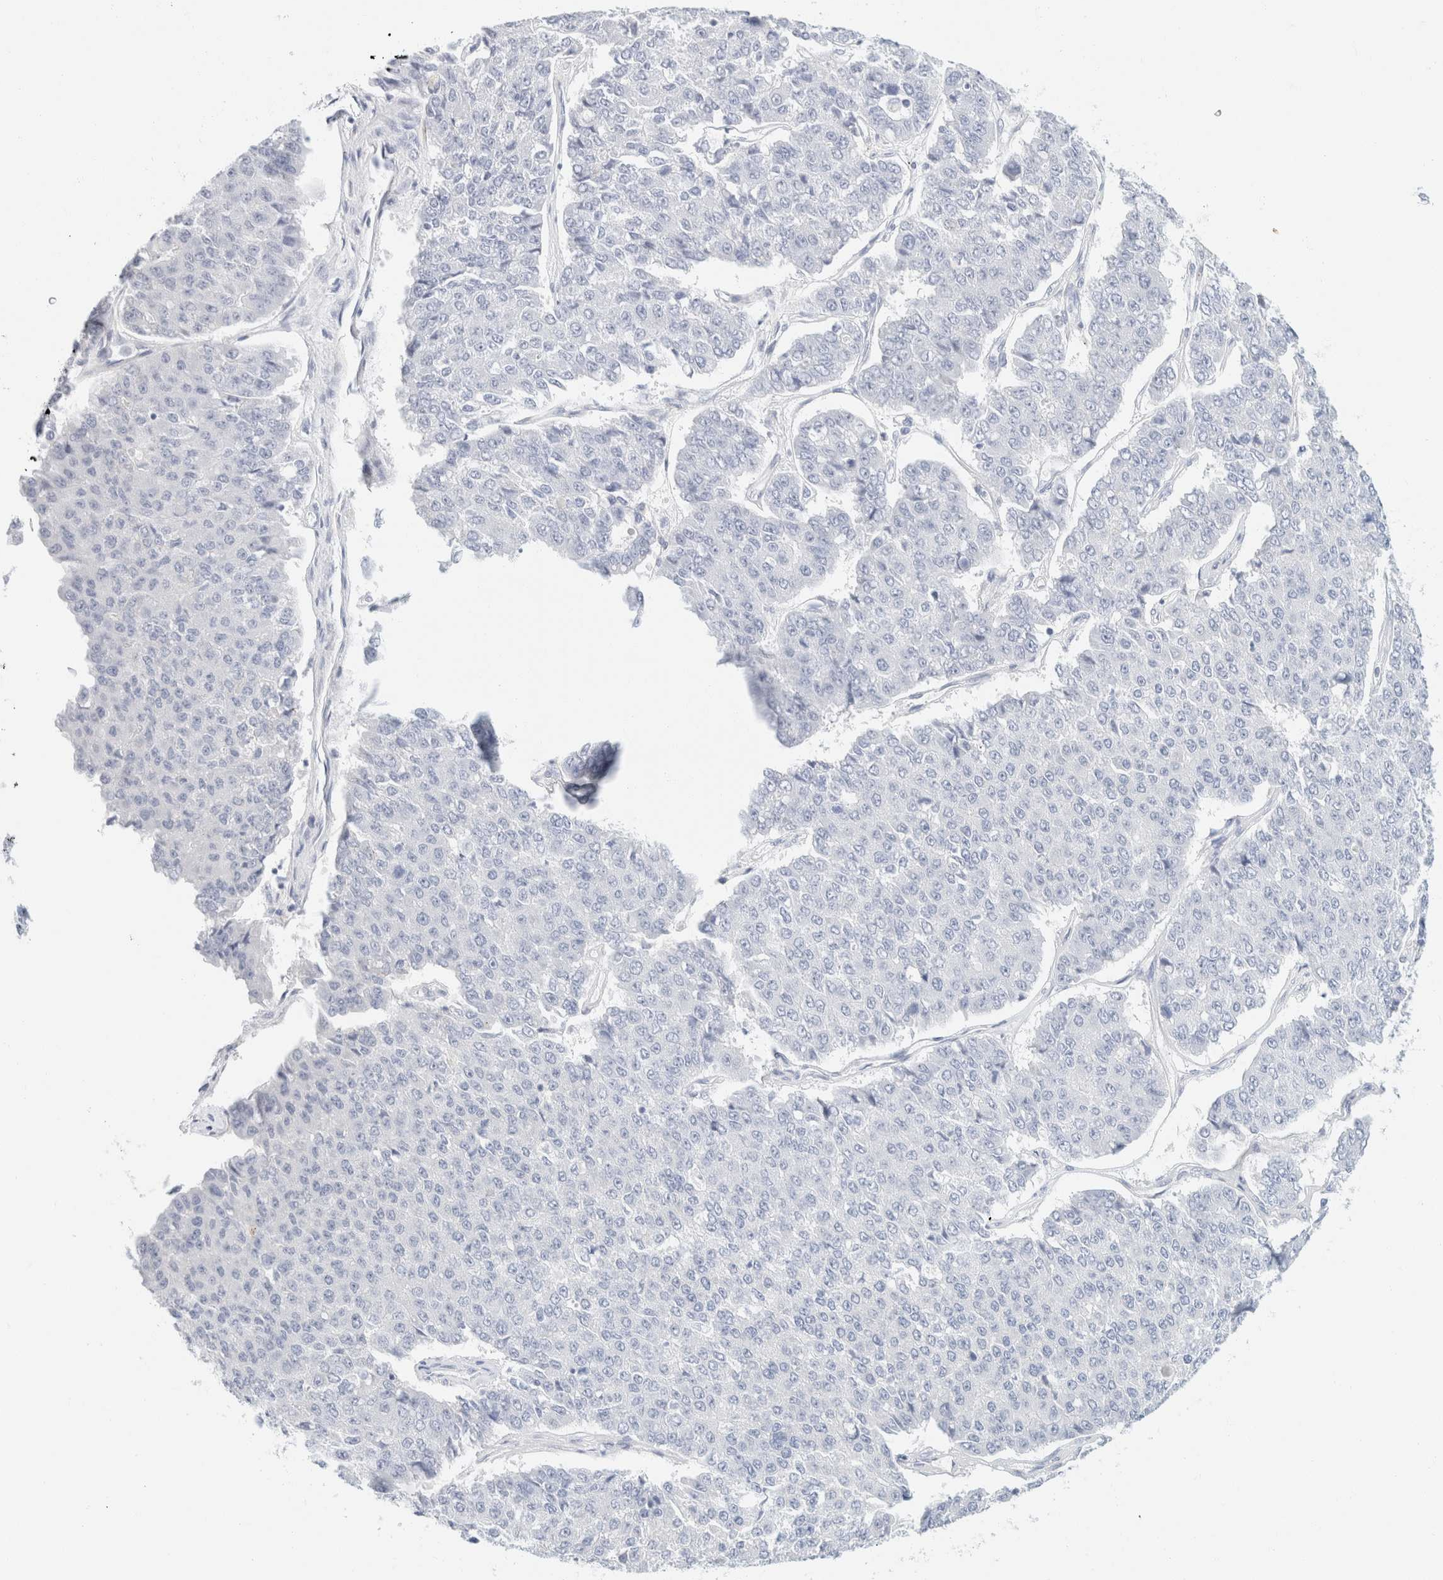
{"staining": {"intensity": "negative", "quantity": "none", "location": "none"}, "tissue": "pancreatic cancer", "cell_type": "Tumor cells", "image_type": "cancer", "snomed": [{"axis": "morphology", "description": "Adenocarcinoma, NOS"}, {"axis": "topography", "description": "Pancreas"}], "caption": "IHC photomicrograph of pancreatic cancer (adenocarcinoma) stained for a protein (brown), which shows no expression in tumor cells.", "gene": "KRT20", "patient": {"sex": "male", "age": 50}}